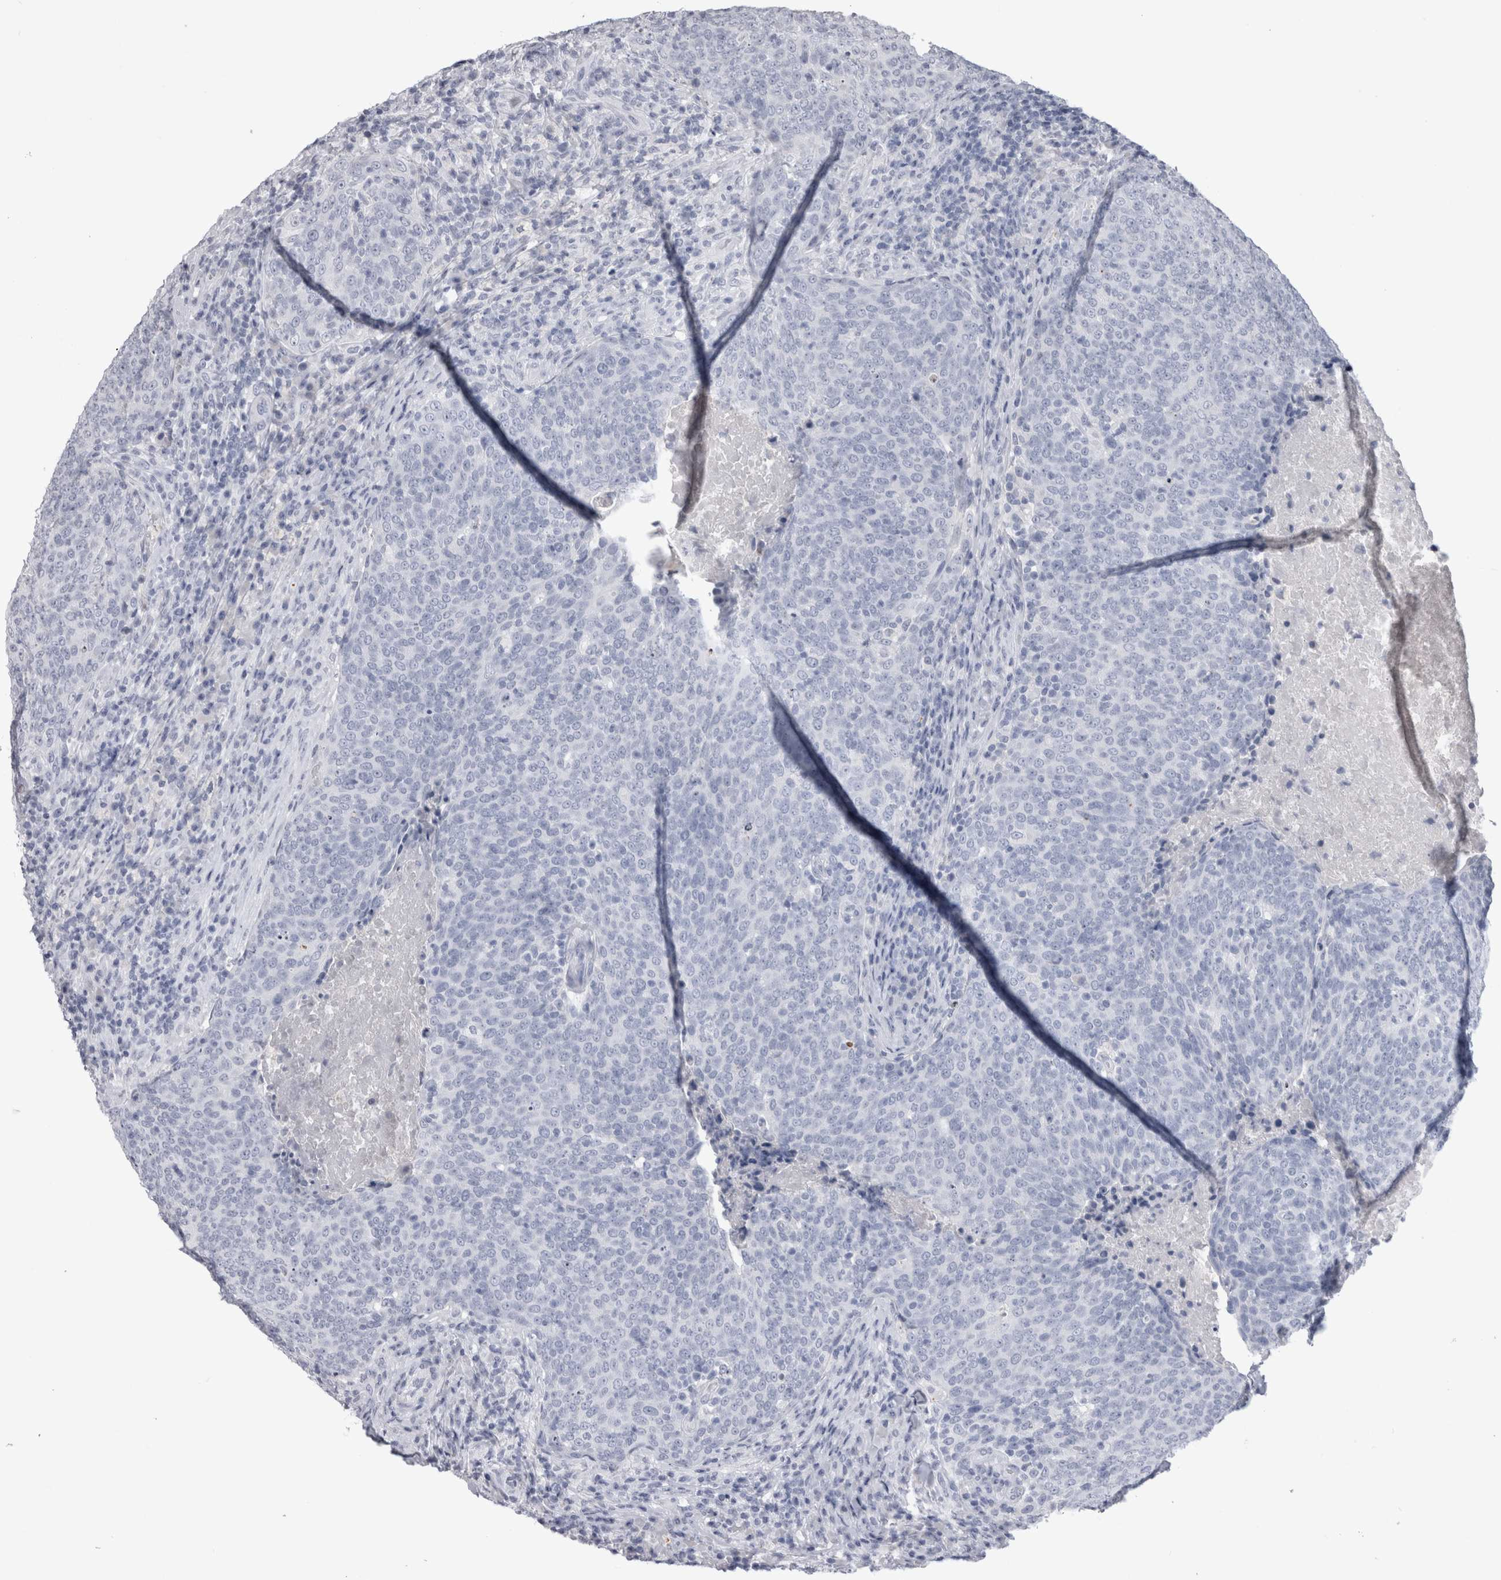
{"staining": {"intensity": "negative", "quantity": "none", "location": "none"}, "tissue": "head and neck cancer", "cell_type": "Tumor cells", "image_type": "cancer", "snomed": [{"axis": "morphology", "description": "Squamous cell carcinoma, NOS"}, {"axis": "morphology", "description": "Squamous cell carcinoma, metastatic, NOS"}, {"axis": "topography", "description": "Lymph node"}, {"axis": "topography", "description": "Head-Neck"}], "caption": "IHC of head and neck cancer shows no expression in tumor cells. Brightfield microscopy of immunohistochemistry stained with DAB (brown) and hematoxylin (blue), captured at high magnification.", "gene": "ADAM2", "patient": {"sex": "male", "age": 62}}